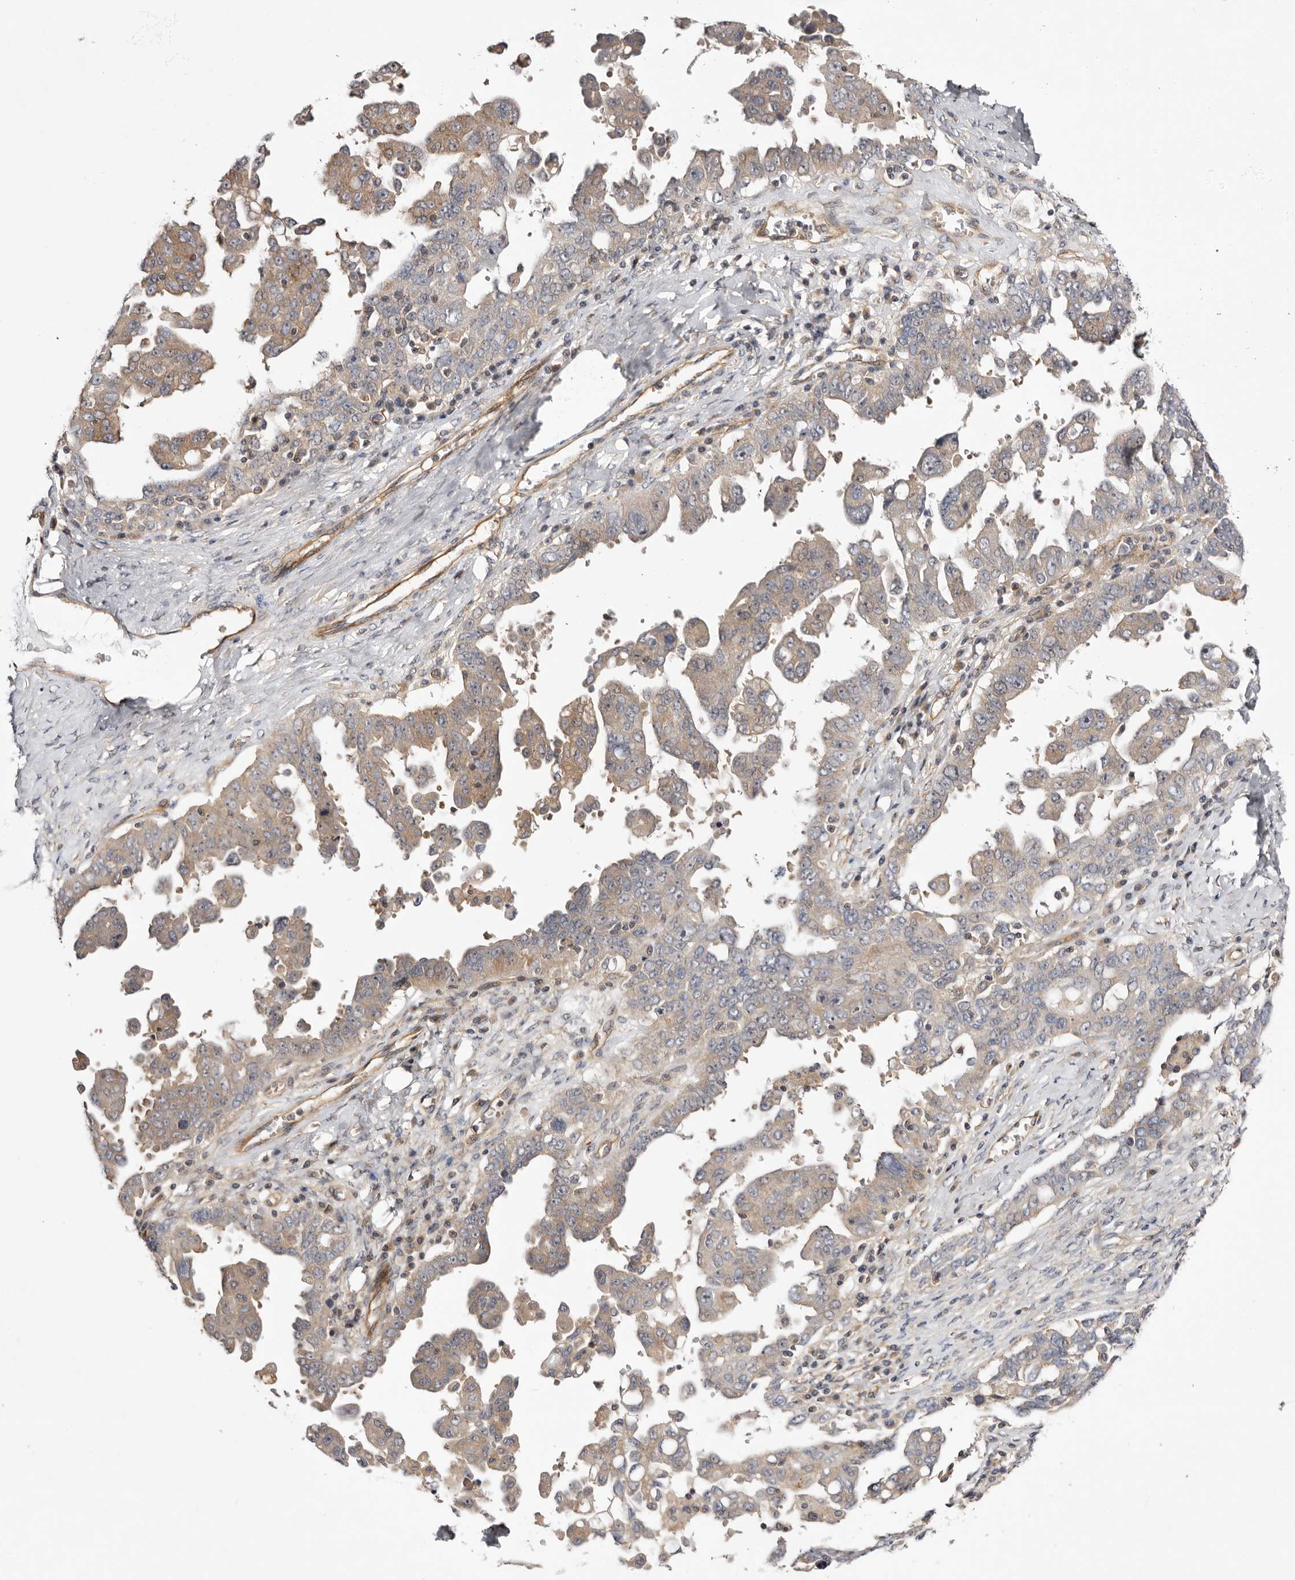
{"staining": {"intensity": "weak", "quantity": ">75%", "location": "cytoplasmic/membranous"}, "tissue": "ovarian cancer", "cell_type": "Tumor cells", "image_type": "cancer", "snomed": [{"axis": "morphology", "description": "Carcinoma, endometroid"}, {"axis": "topography", "description": "Ovary"}], "caption": "Immunohistochemical staining of endometroid carcinoma (ovarian) exhibits low levels of weak cytoplasmic/membranous positivity in about >75% of tumor cells.", "gene": "PANK4", "patient": {"sex": "female", "age": 62}}